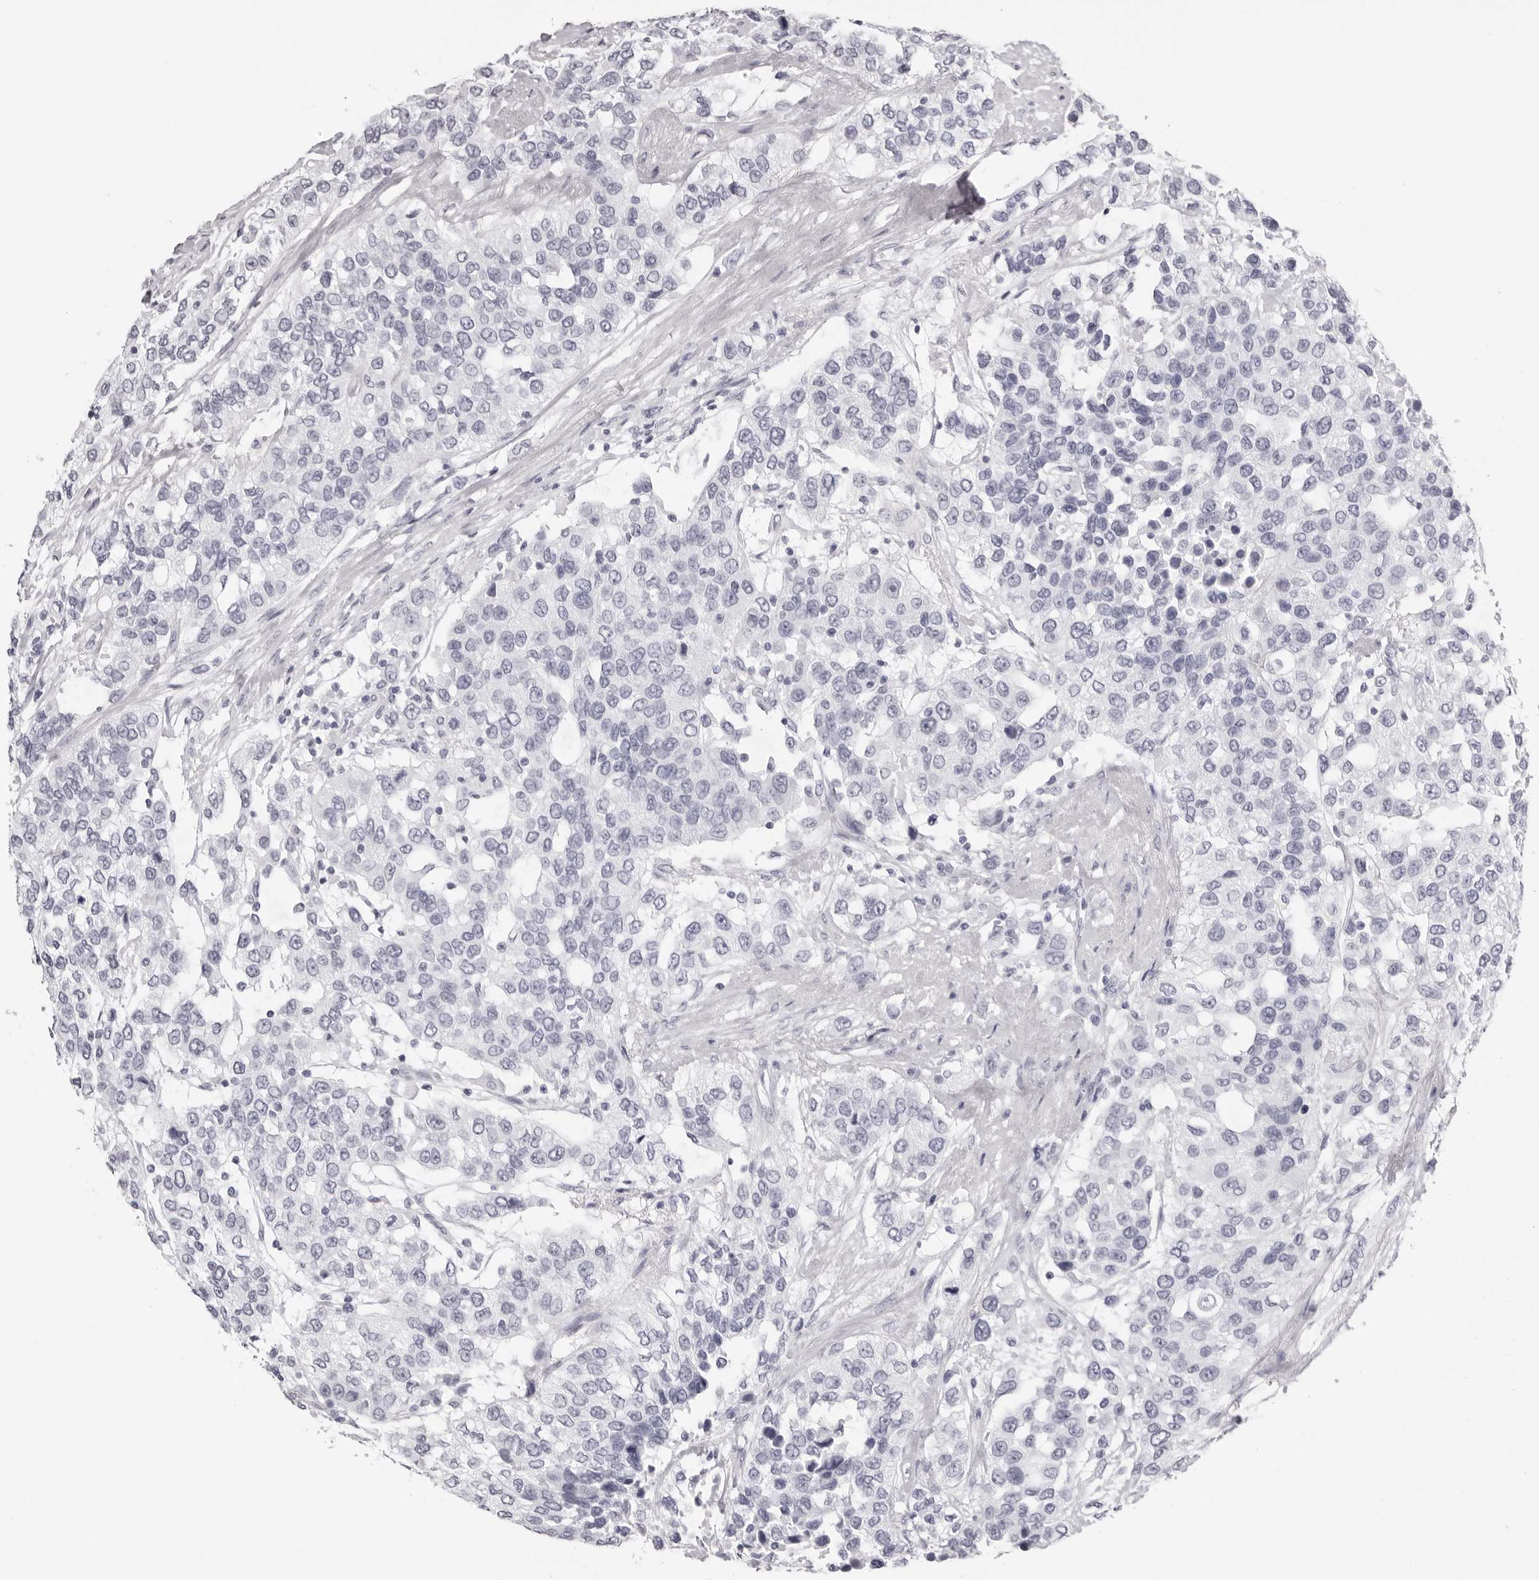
{"staining": {"intensity": "negative", "quantity": "none", "location": "none"}, "tissue": "urothelial cancer", "cell_type": "Tumor cells", "image_type": "cancer", "snomed": [{"axis": "morphology", "description": "Urothelial carcinoma, High grade"}, {"axis": "topography", "description": "Urinary bladder"}], "caption": "Urothelial cancer stained for a protein using immunohistochemistry demonstrates no staining tumor cells.", "gene": "RHO", "patient": {"sex": "female", "age": 80}}